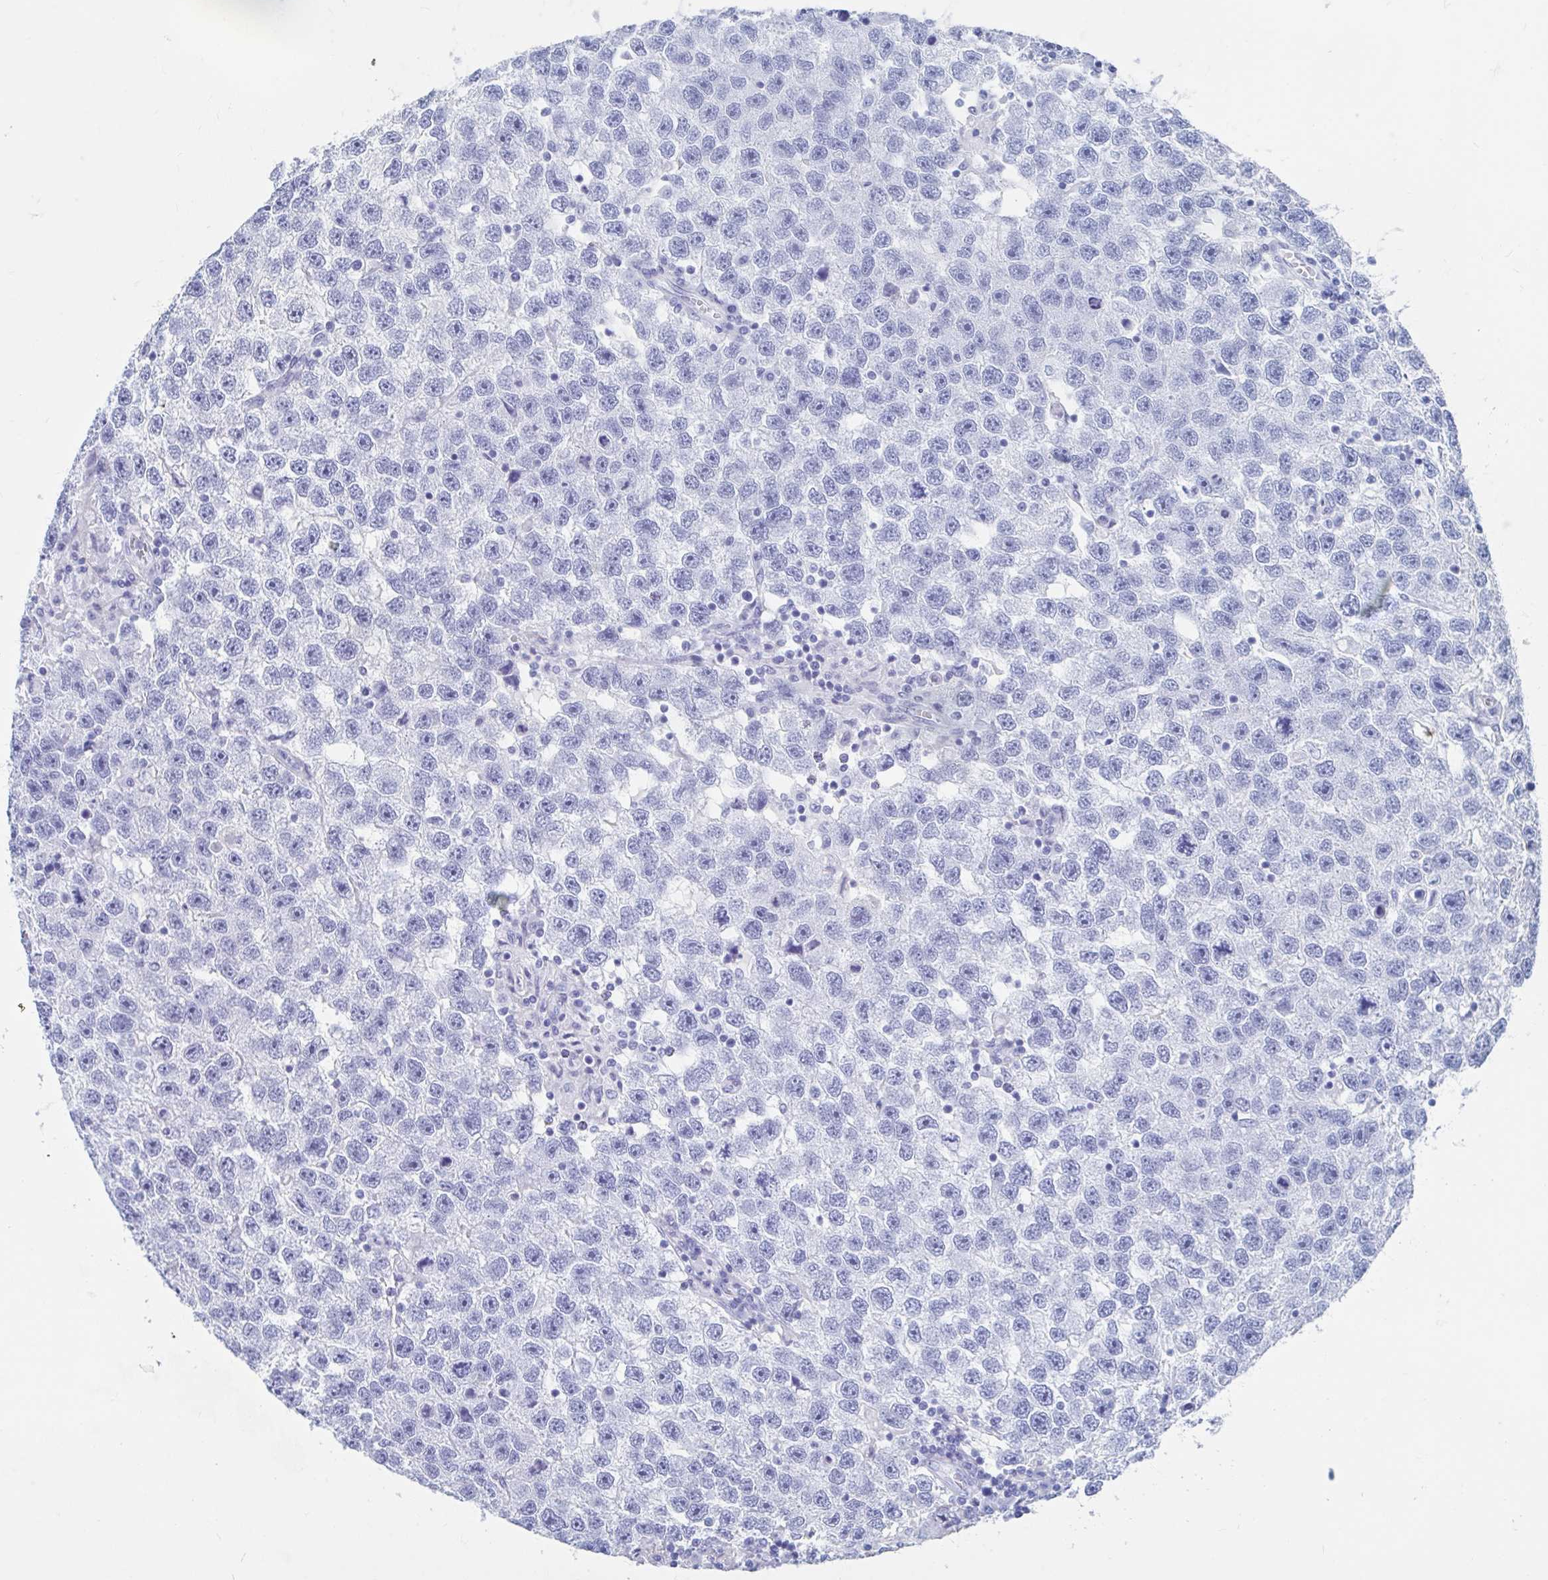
{"staining": {"intensity": "negative", "quantity": "none", "location": "none"}, "tissue": "testis cancer", "cell_type": "Tumor cells", "image_type": "cancer", "snomed": [{"axis": "morphology", "description": "Seminoma, NOS"}, {"axis": "topography", "description": "Testis"}], "caption": "This is a micrograph of IHC staining of testis cancer, which shows no expression in tumor cells. (Immunohistochemistry, brightfield microscopy, high magnification).", "gene": "C10orf53", "patient": {"sex": "male", "age": 26}}